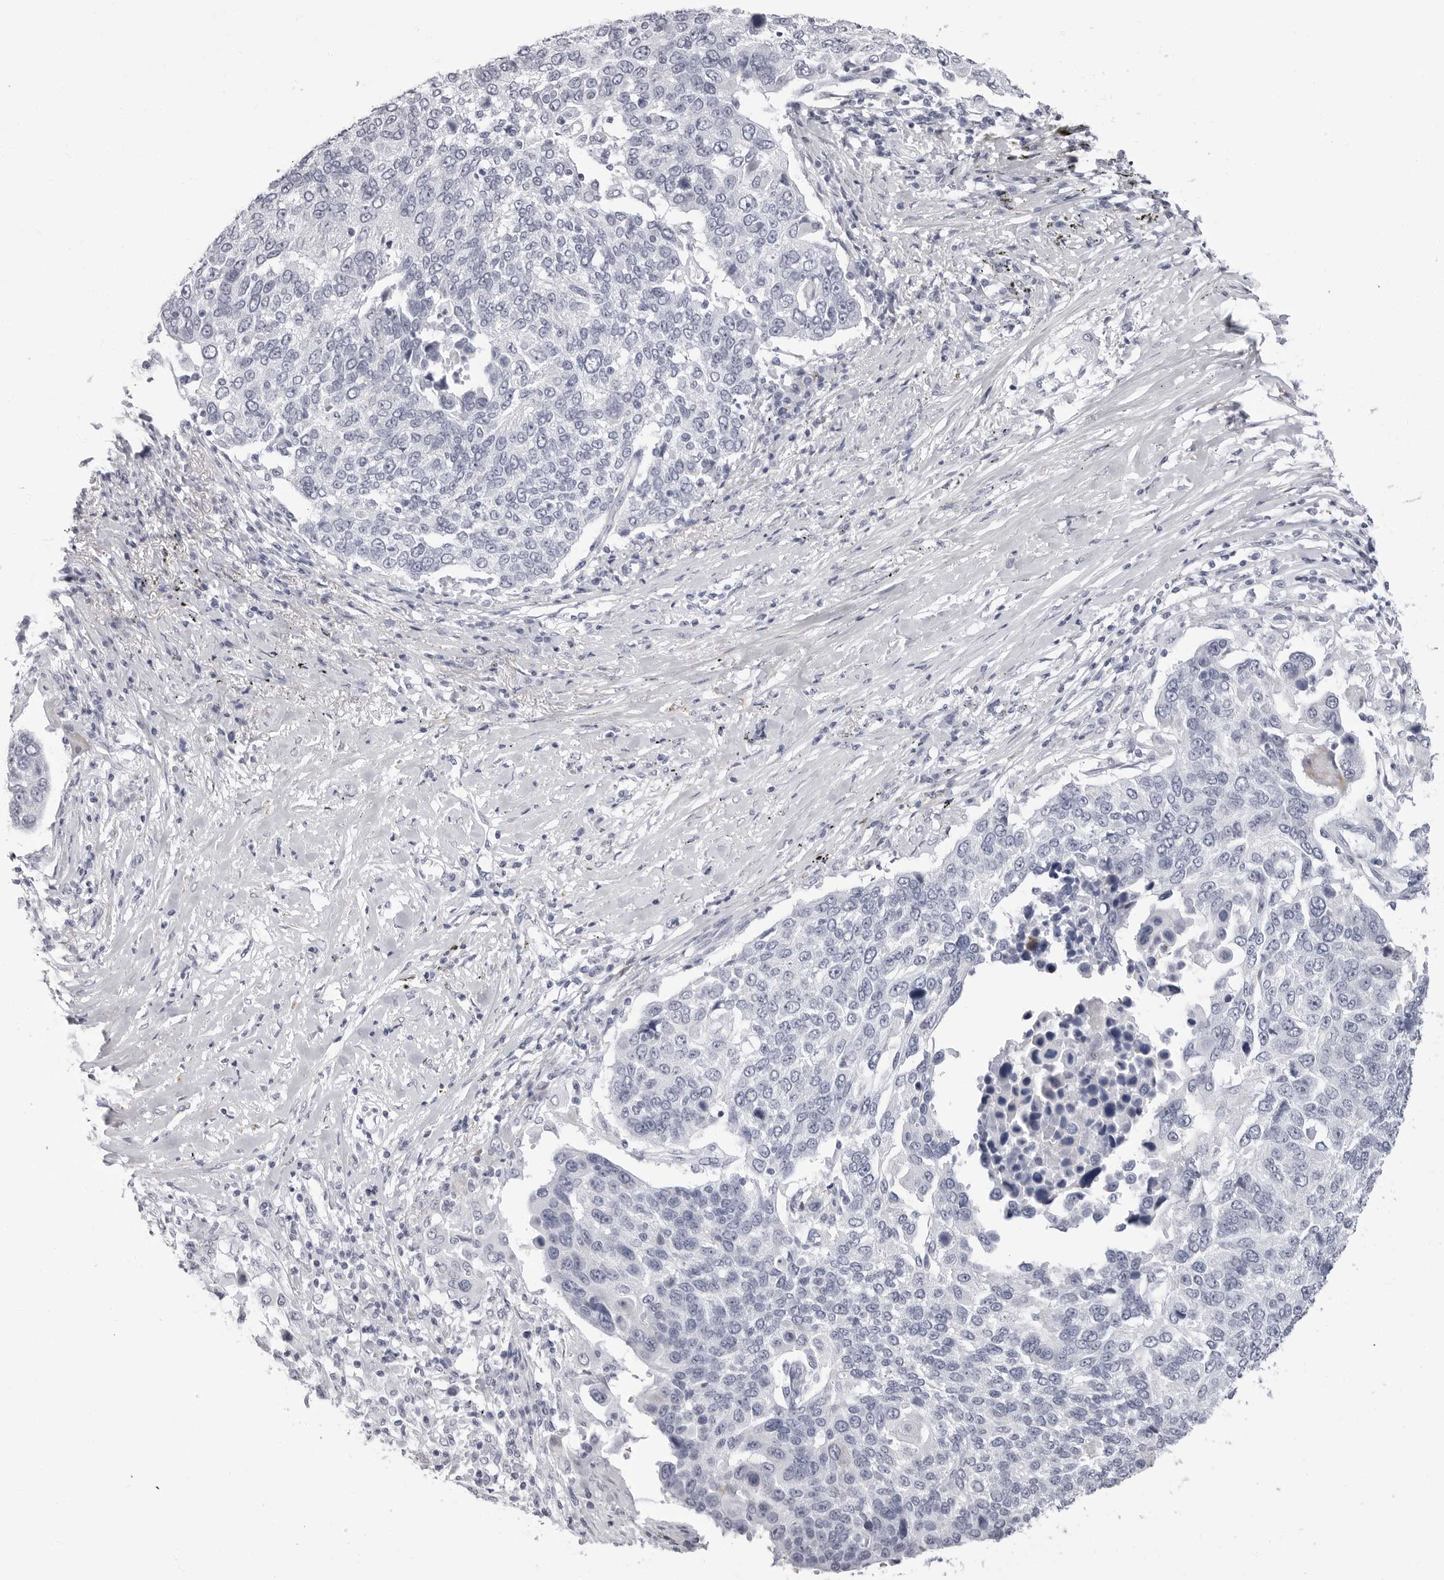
{"staining": {"intensity": "negative", "quantity": "none", "location": "none"}, "tissue": "lung cancer", "cell_type": "Tumor cells", "image_type": "cancer", "snomed": [{"axis": "morphology", "description": "Squamous cell carcinoma, NOS"}, {"axis": "topography", "description": "Lung"}], "caption": "Immunohistochemistry (IHC) micrograph of human lung cancer (squamous cell carcinoma) stained for a protein (brown), which reveals no positivity in tumor cells.", "gene": "ERICH3", "patient": {"sex": "male", "age": 66}}